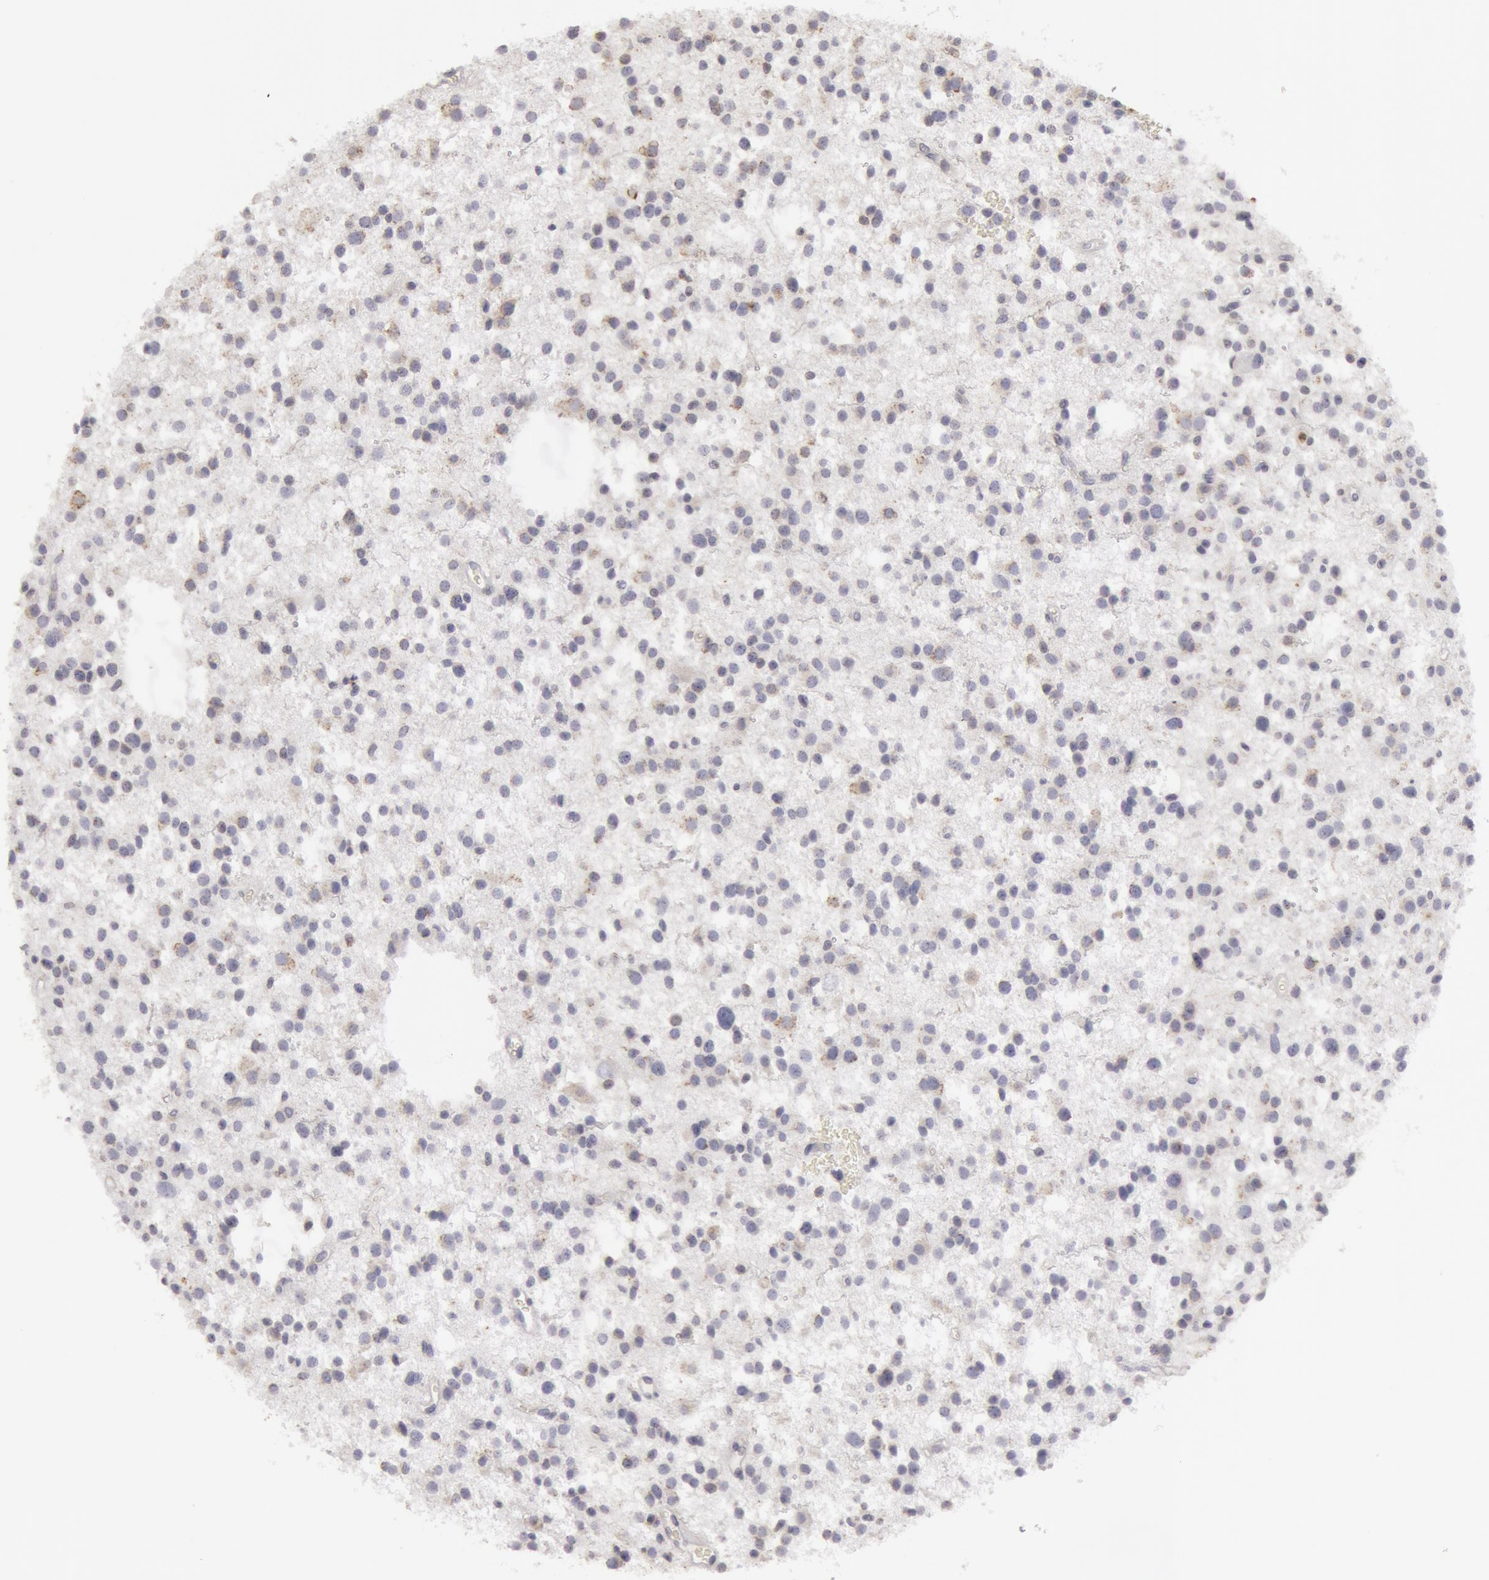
{"staining": {"intensity": "weak", "quantity": "<25%", "location": "cytoplasmic/membranous"}, "tissue": "glioma", "cell_type": "Tumor cells", "image_type": "cancer", "snomed": [{"axis": "morphology", "description": "Glioma, malignant, Low grade"}, {"axis": "topography", "description": "Brain"}], "caption": "High power microscopy micrograph of an immunohistochemistry micrograph of low-grade glioma (malignant), revealing no significant expression in tumor cells.", "gene": "CAT", "patient": {"sex": "female", "age": 36}}